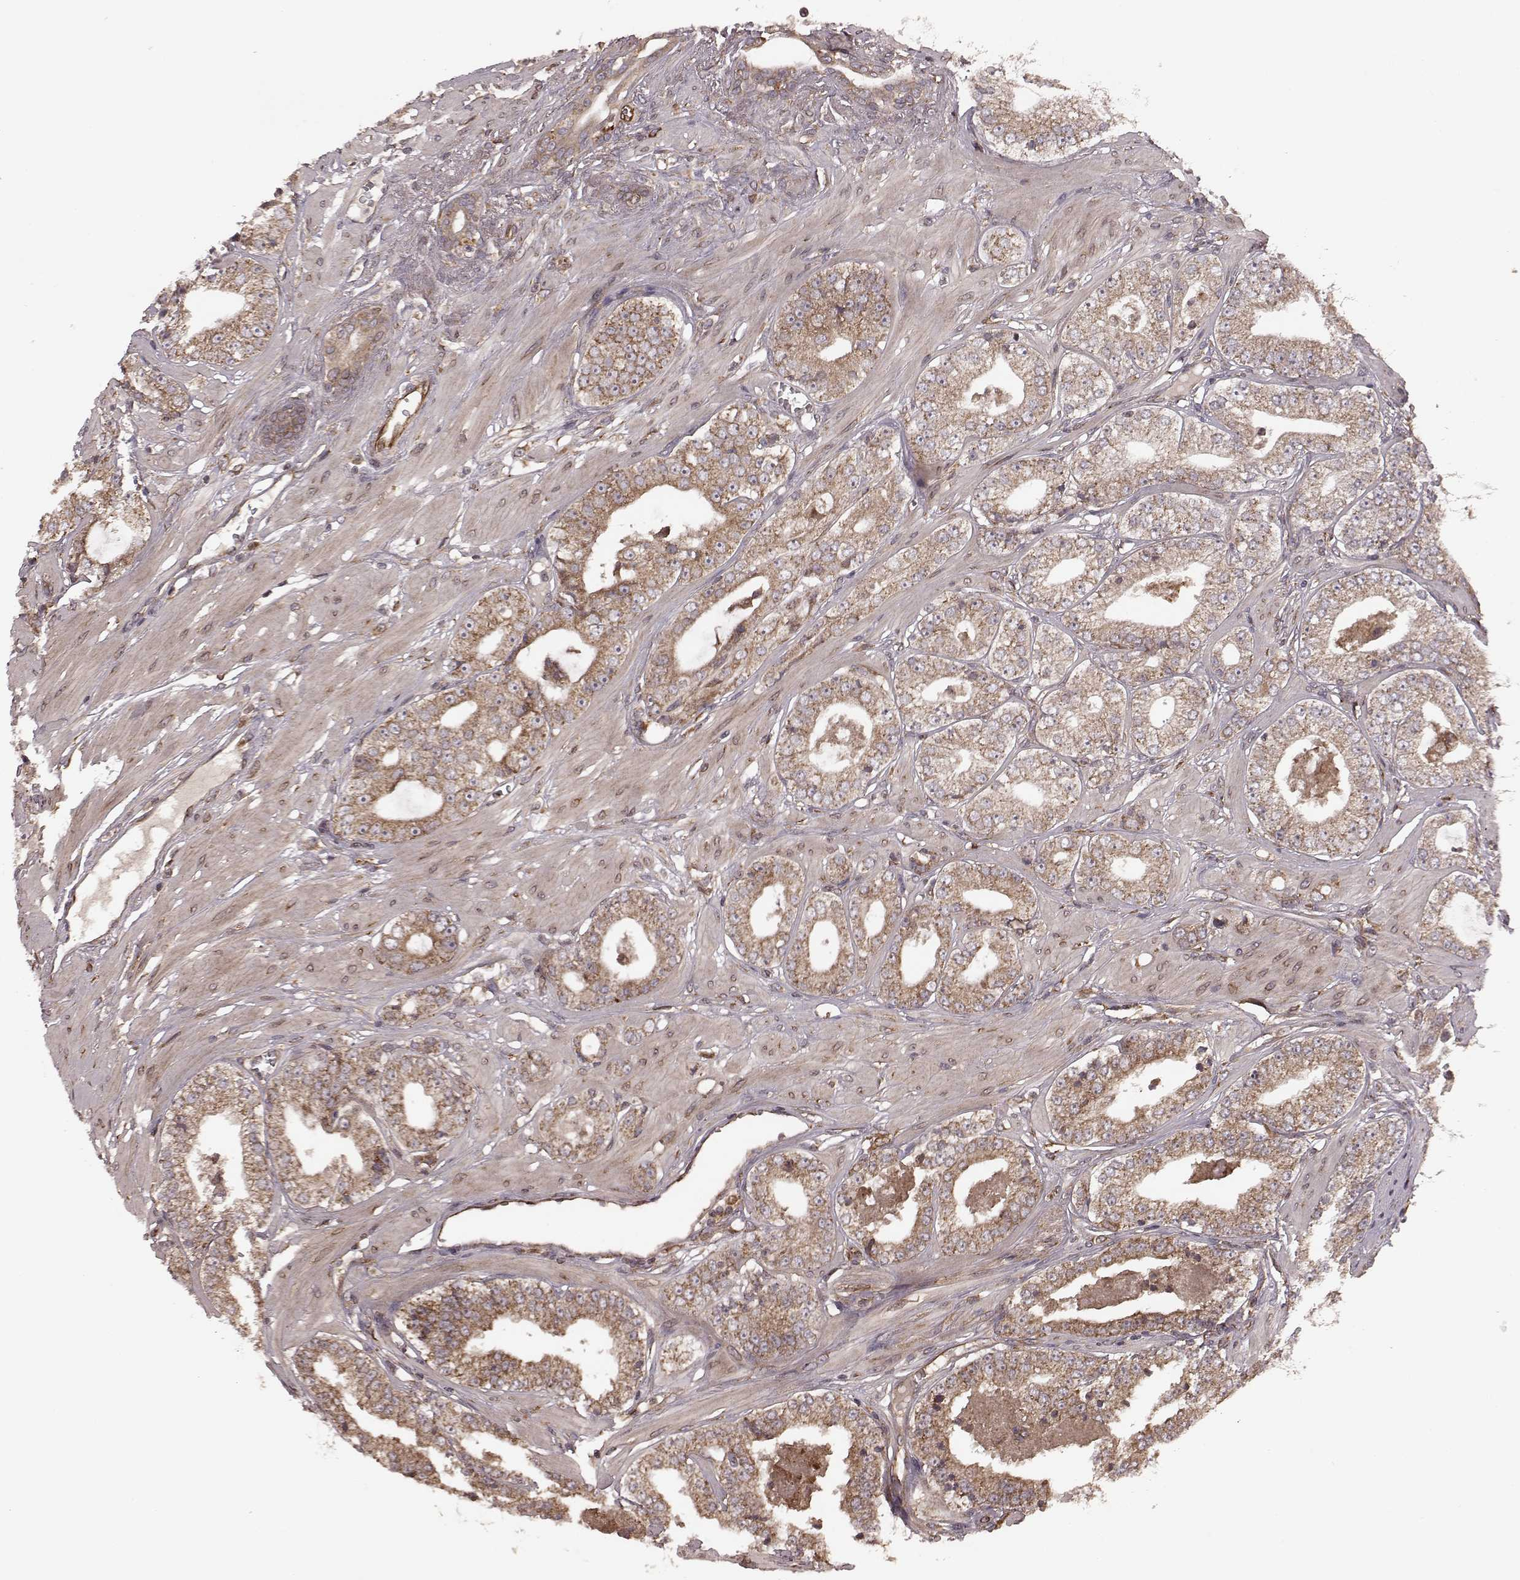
{"staining": {"intensity": "moderate", "quantity": ">75%", "location": "cytoplasmic/membranous"}, "tissue": "prostate cancer", "cell_type": "Tumor cells", "image_type": "cancer", "snomed": [{"axis": "morphology", "description": "Adenocarcinoma, Low grade"}, {"axis": "topography", "description": "Prostate"}], "caption": "Prostate cancer (adenocarcinoma (low-grade)) stained with a protein marker demonstrates moderate staining in tumor cells.", "gene": "AGPAT1", "patient": {"sex": "male", "age": 60}}